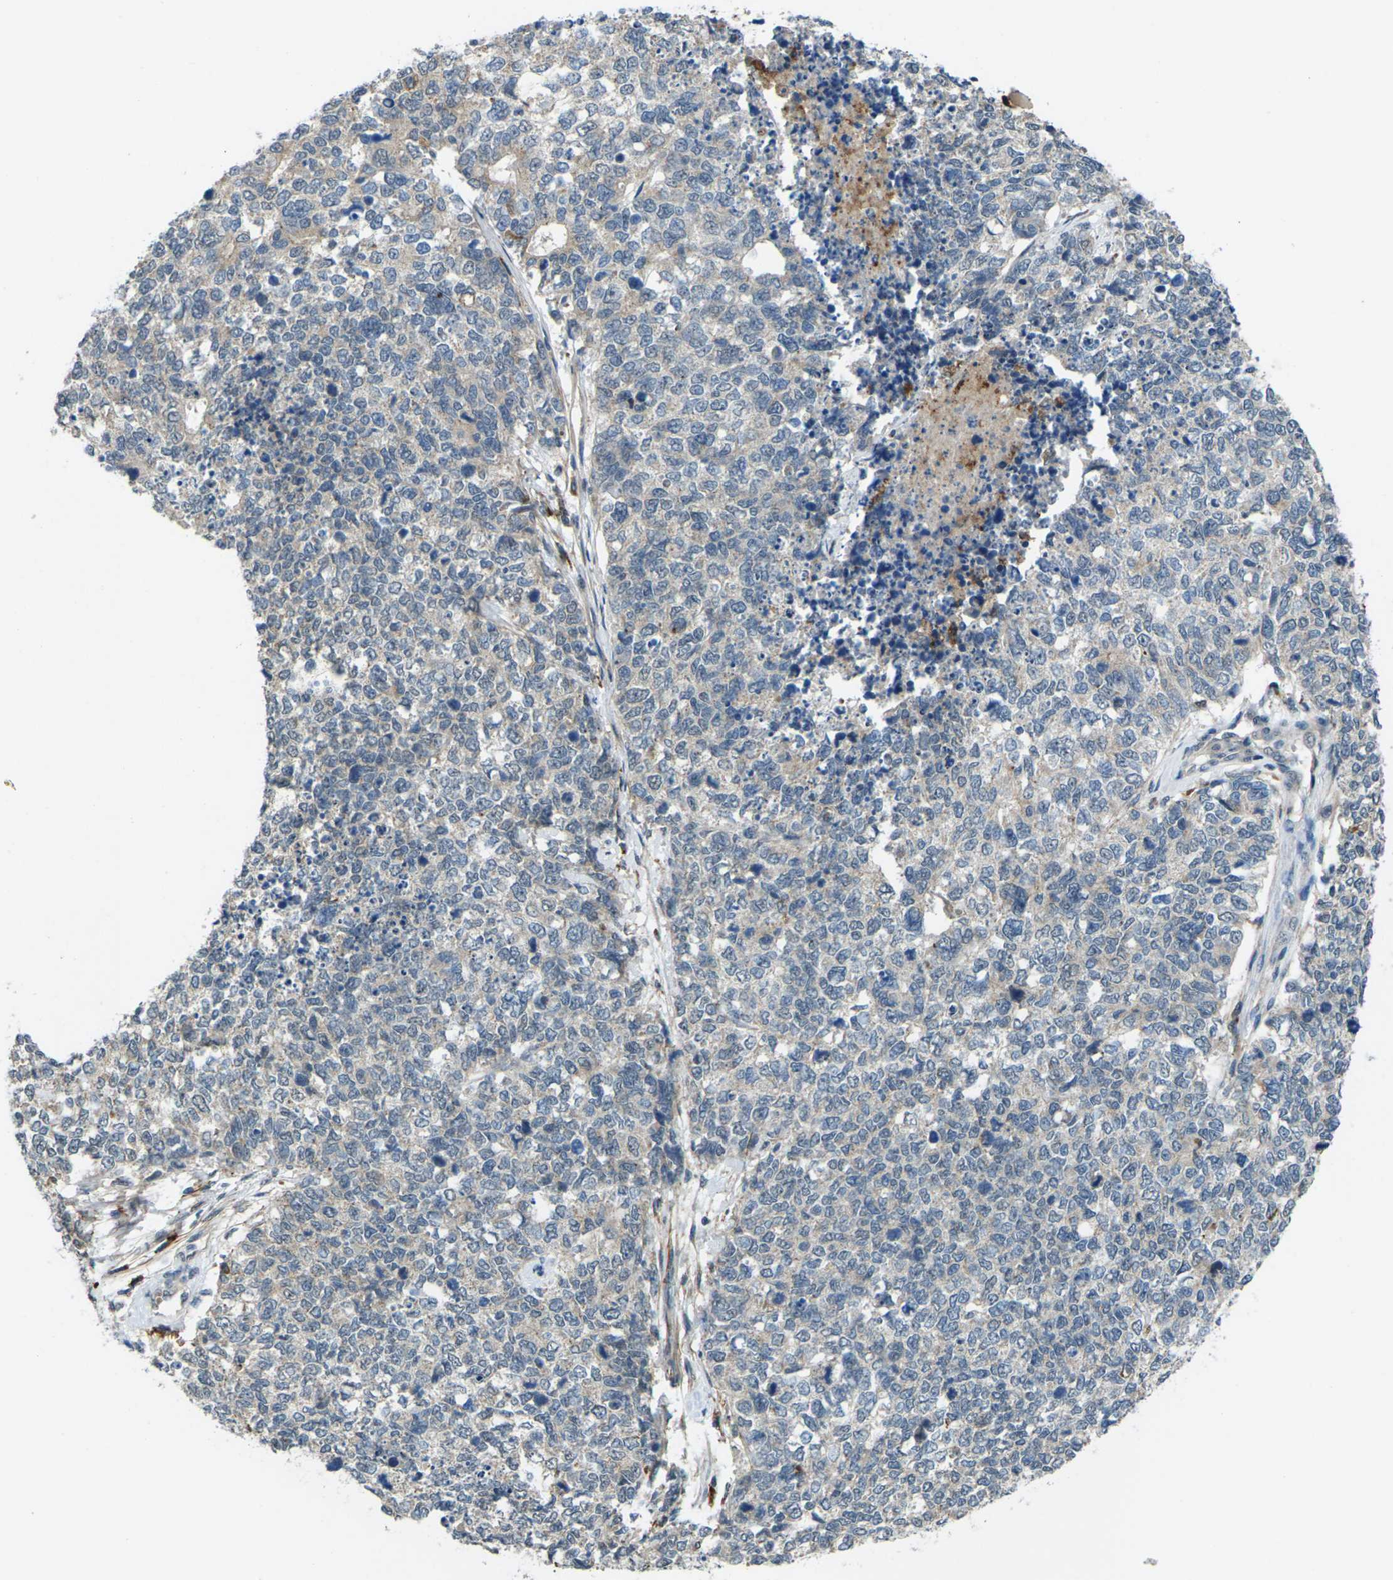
{"staining": {"intensity": "weak", "quantity": "<25%", "location": "cytoplasmic/membranous"}, "tissue": "cervical cancer", "cell_type": "Tumor cells", "image_type": "cancer", "snomed": [{"axis": "morphology", "description": "Squamous cell carcinoma, NOS"}, {"axis": "topography", "description": "Cervix"}], "caption": "Human cervical cancer stained for a protein using IHC shows no positivity in tumor cells.", "gene": "SLC31A2", "patient": {"sex": "female", "age": 63}}